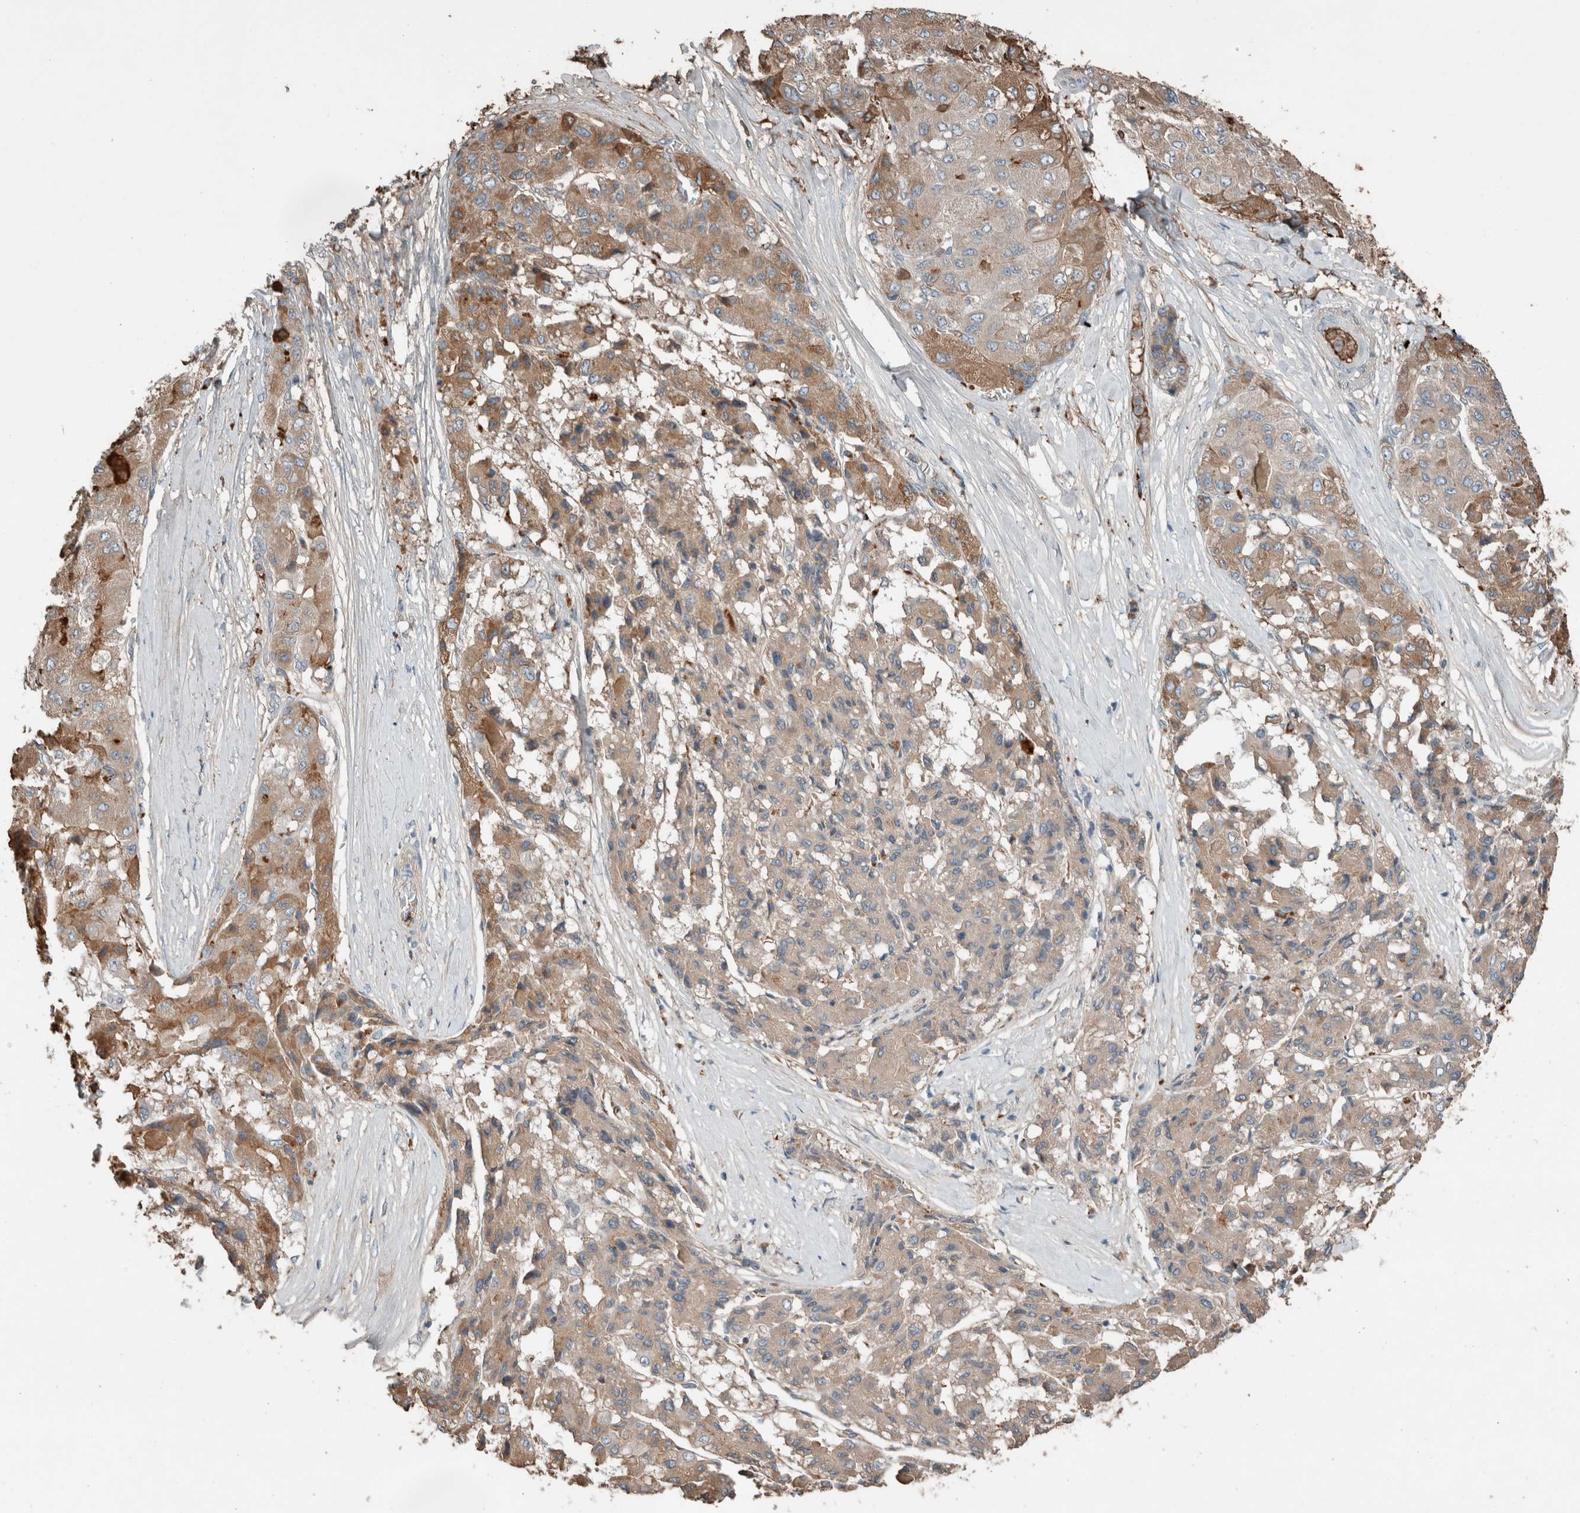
{"staining": {"intensity": "moderate", "quantity": "<25%", "location": "cytoplasmic/membranous"}, "tissue": "liver cancer", "cell_type": "Tumor cells", "image_type": "cancer", "snomed": [{"axis": "morphology", "description": "Carcinoma, Hepatocellular, NOS"}, {"axis": "topography", "description": "Liver"}], "caption": "IHC of human liver hepatocellular carcinoma reveals low levels of moderate cytoplasmic/membranous positivity in approximately <25% of tumor cells.", "gene": "USP34", "patient": {"sex": "male", "age": 80}}